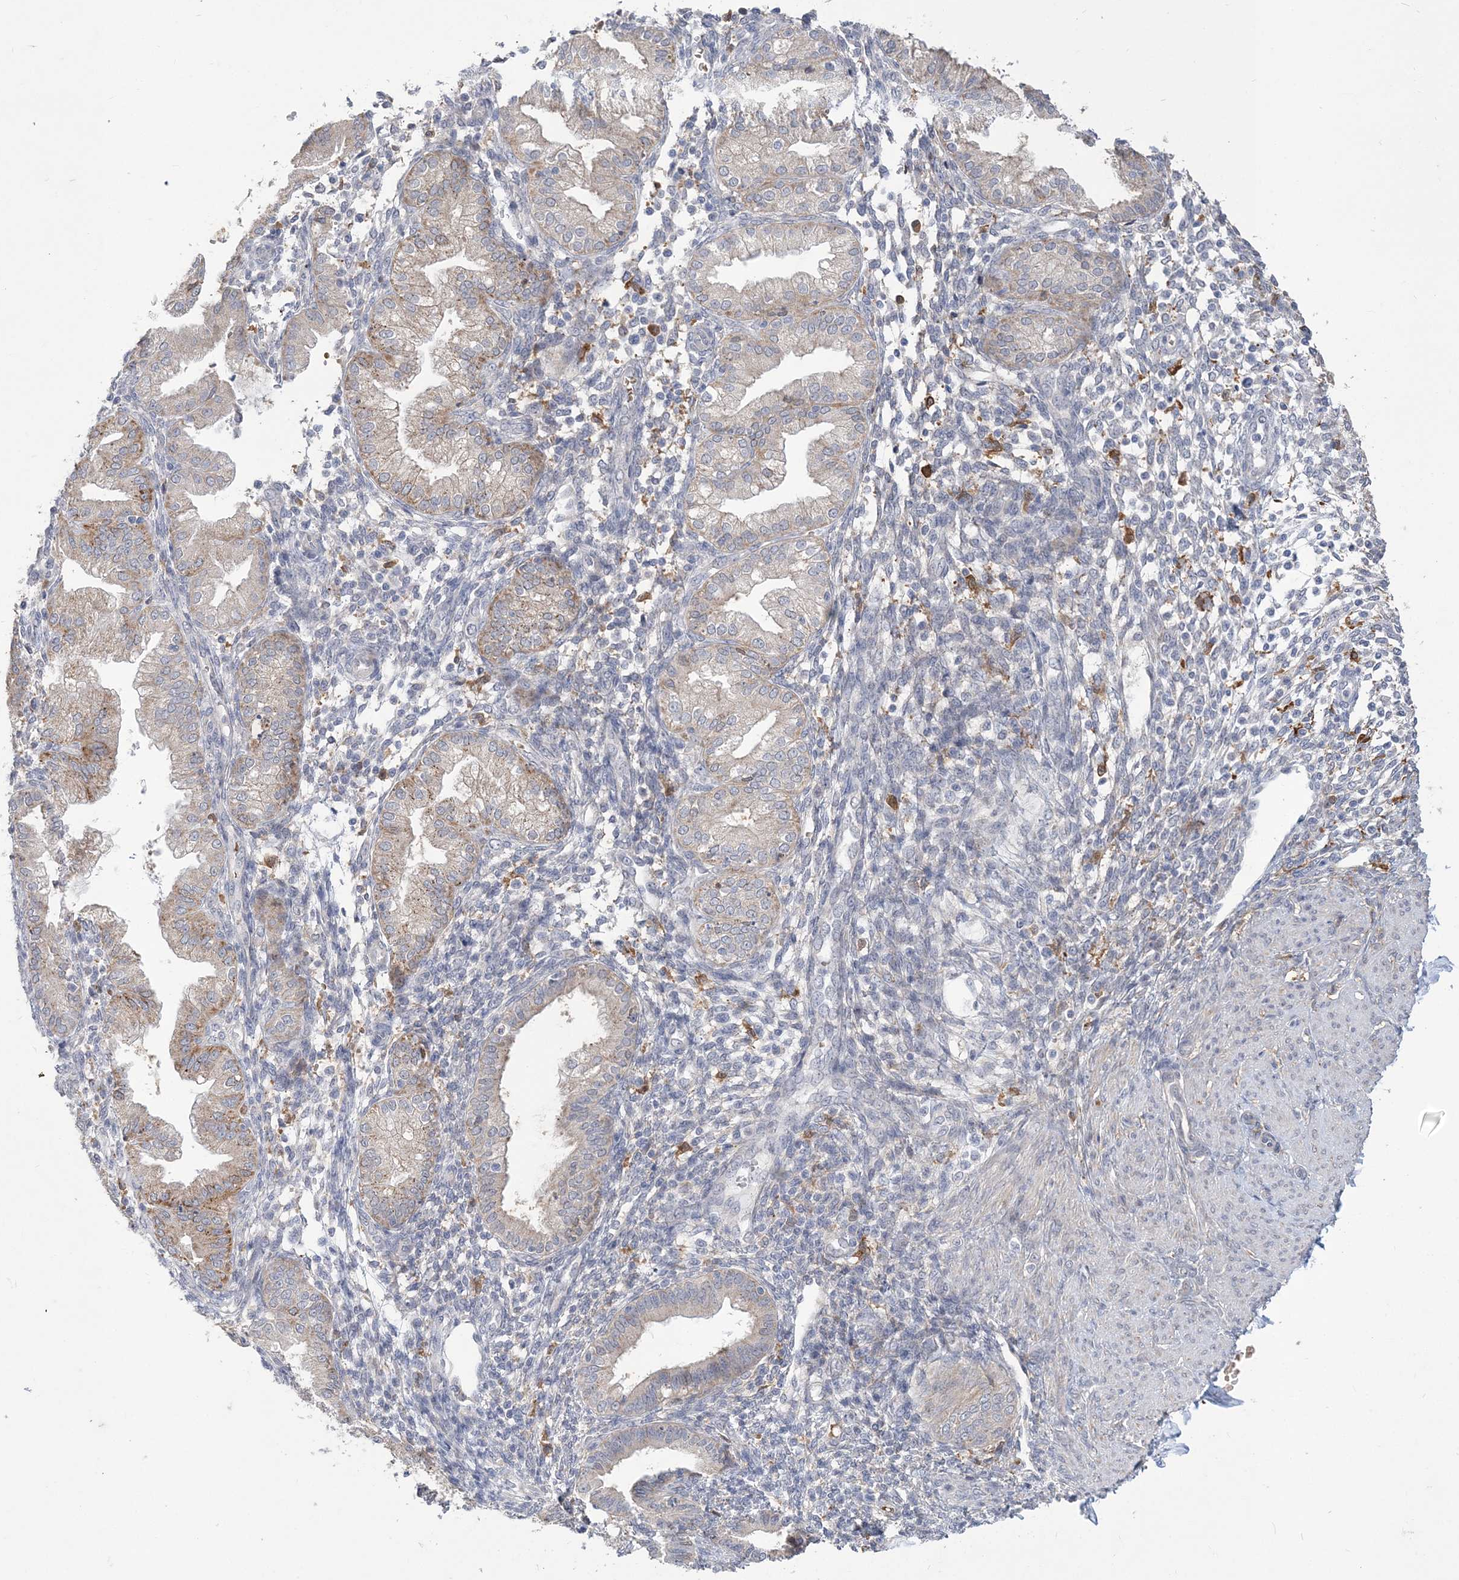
{"staining": {"intensity": "weak", "quantity": "<25%", "location": "cytoplasmic/membranous"}, "tissue": "endometrium", "cell_type": "Cells in endometrial stroma", "image_type": "normal", "snomed": [{"axis": "morphology", "description": "Normal tissue, NOS"}, {"axis": "topography", "description": "Endometrium"}], "caption": "IHC photomicrograph of benign endometrium stained for a protein (brown), which shows no staining in cells in endometrial stroma.", "gene": "TSPEAR", "patient": {"sex": "female", "age": 53}}